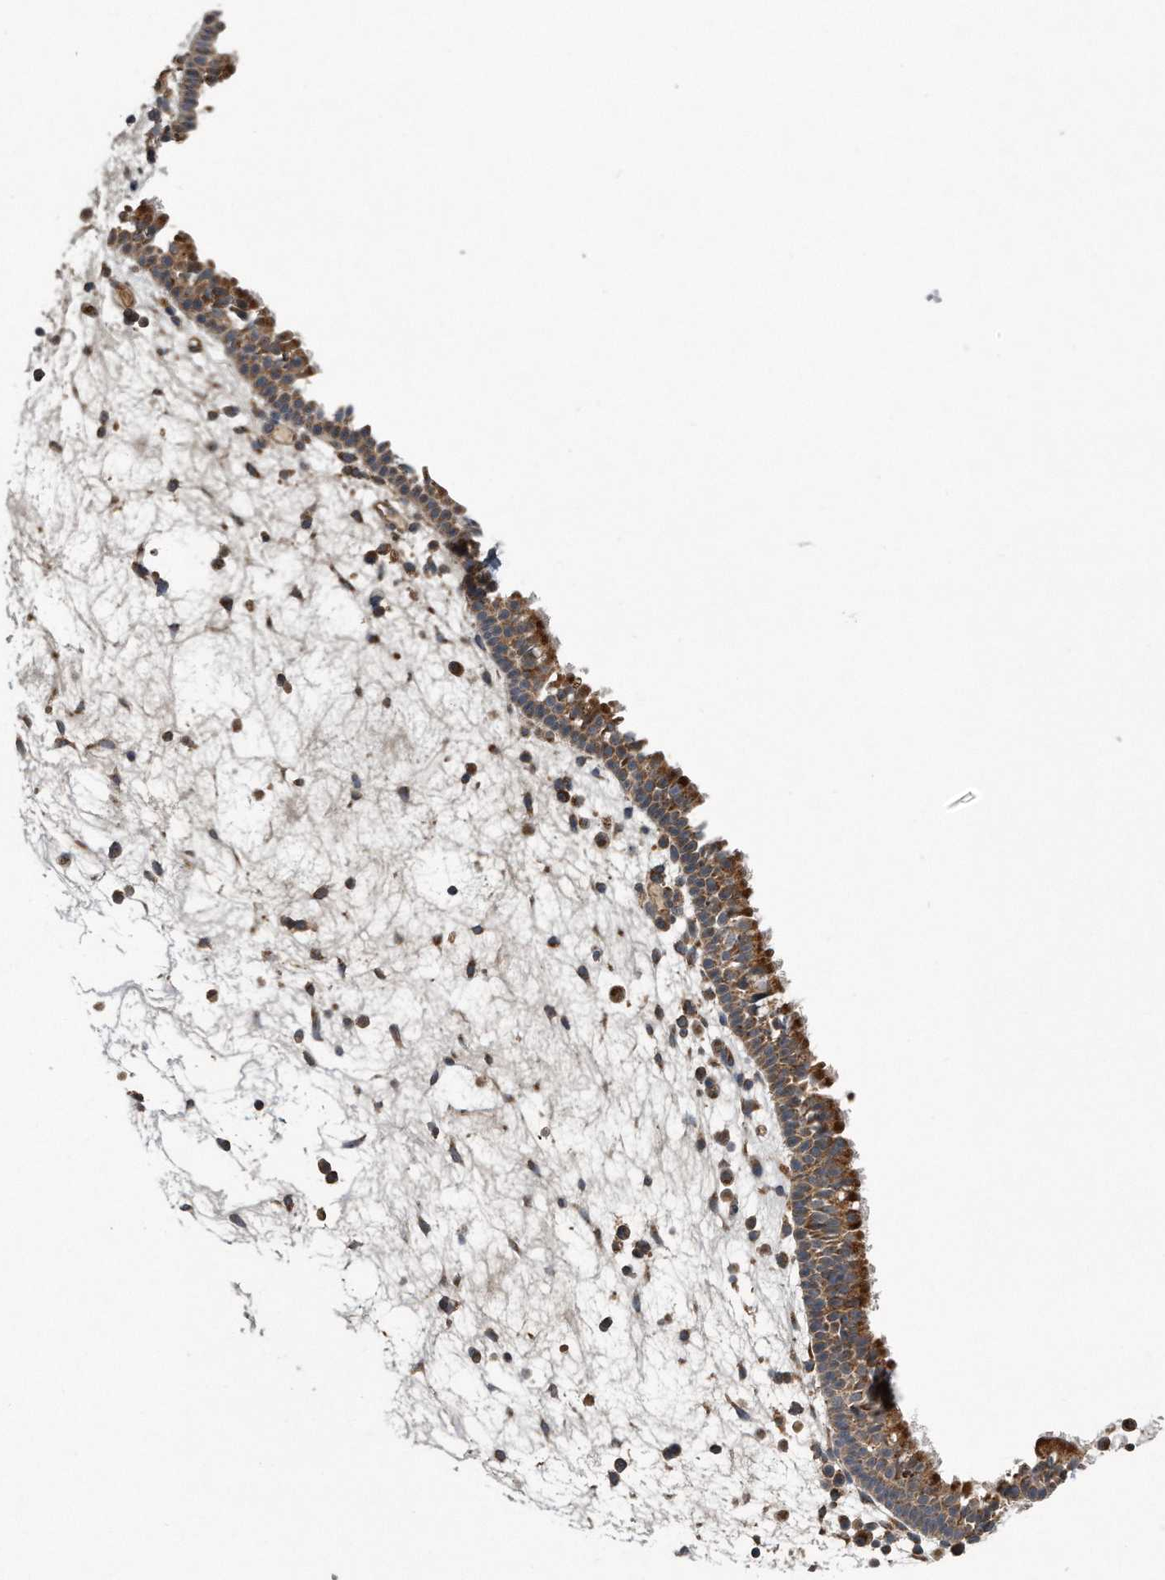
{"staining": {"intensity": "strong", "quantity": ">75%", "location": "cytoplasmic/membranous"}, "tissue": "nasopharynx", "cell_type": "Respiratory epithelial cells", "image_type": "normal", "snomed": [{"axis": "morphology", "description": "Normal tissue, NOS"}, {"axis": "morphology", "description": "Inflammation, NOS"}, {"axis": "morphology", "description": "Malignant melanoma, Metastatic site"}, {"axis": "topography", "description": "Nasopharynx"}], "caption": "Protein staining of normal nasopharynx shows strong cytoplasmic/membranous positivity in approximately >75% of respiratory epithelial cells.", "gene": "LYRM4", "patient": {"sex": "male", "age": 70}}